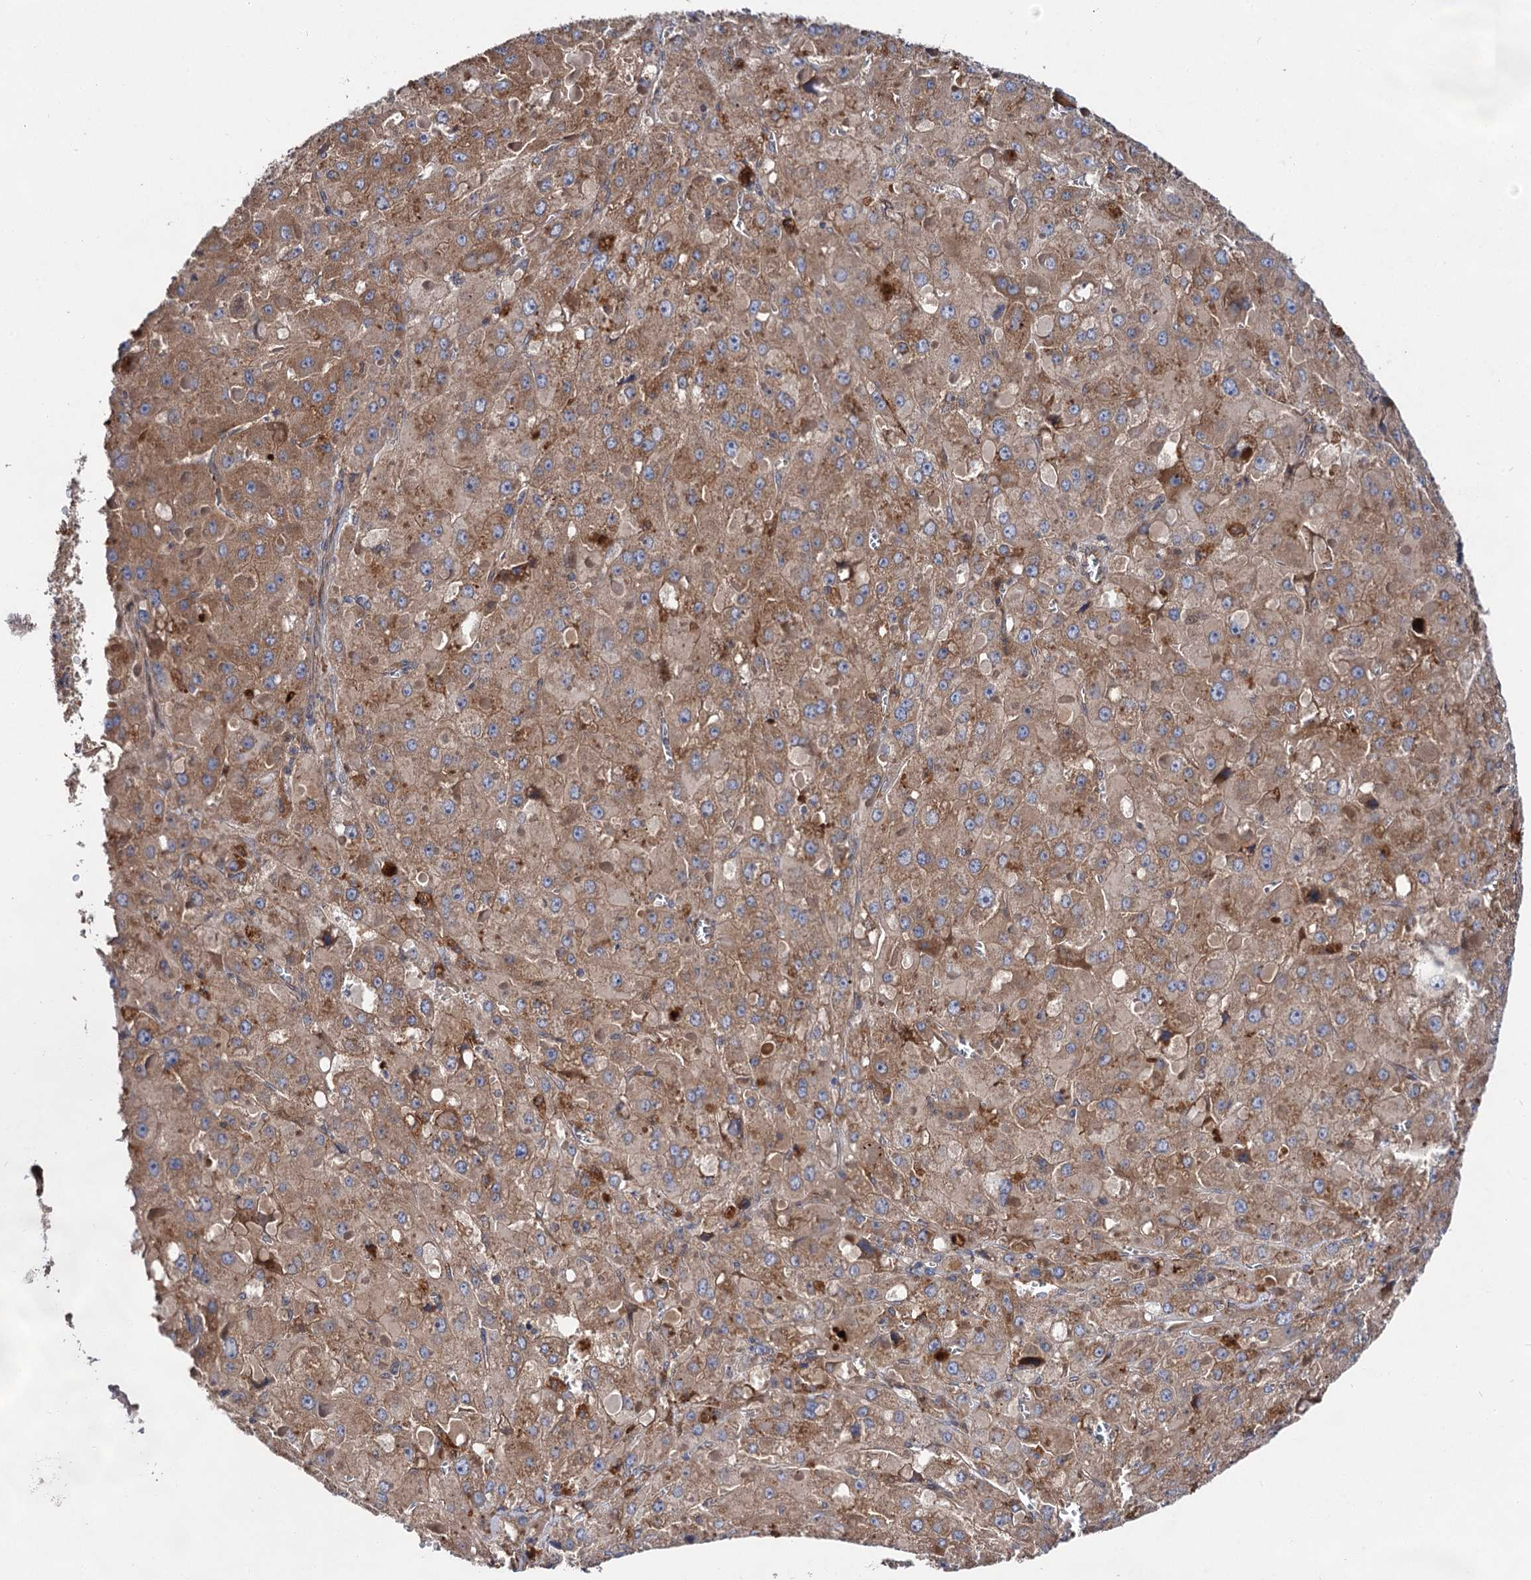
{"staining": {"intensity": "moderate", "quantity": ">75%", "location": "cytoplasmic/membranous"}, "tissue": "liver cancer", "cell_type": "Tumor cells", "image_type": "cancer", "snomed": [{"axis": "morphology", "description": "Carcinoma, Hepatocellular, NOS"}, {"axis": "topography", "description": "Liver"}], "caption": "This photomicrograph exhibits hepatocellular carcinoma (liver) stained with immunohistochemistry to label a protein in brown. The cytoplasmic/membranous of tumor cells show moderate positivity for the protein. Nuclei are counter-stained blue.", "gene": "NAA25", "patient": {"sex": "female", "age": 73}}